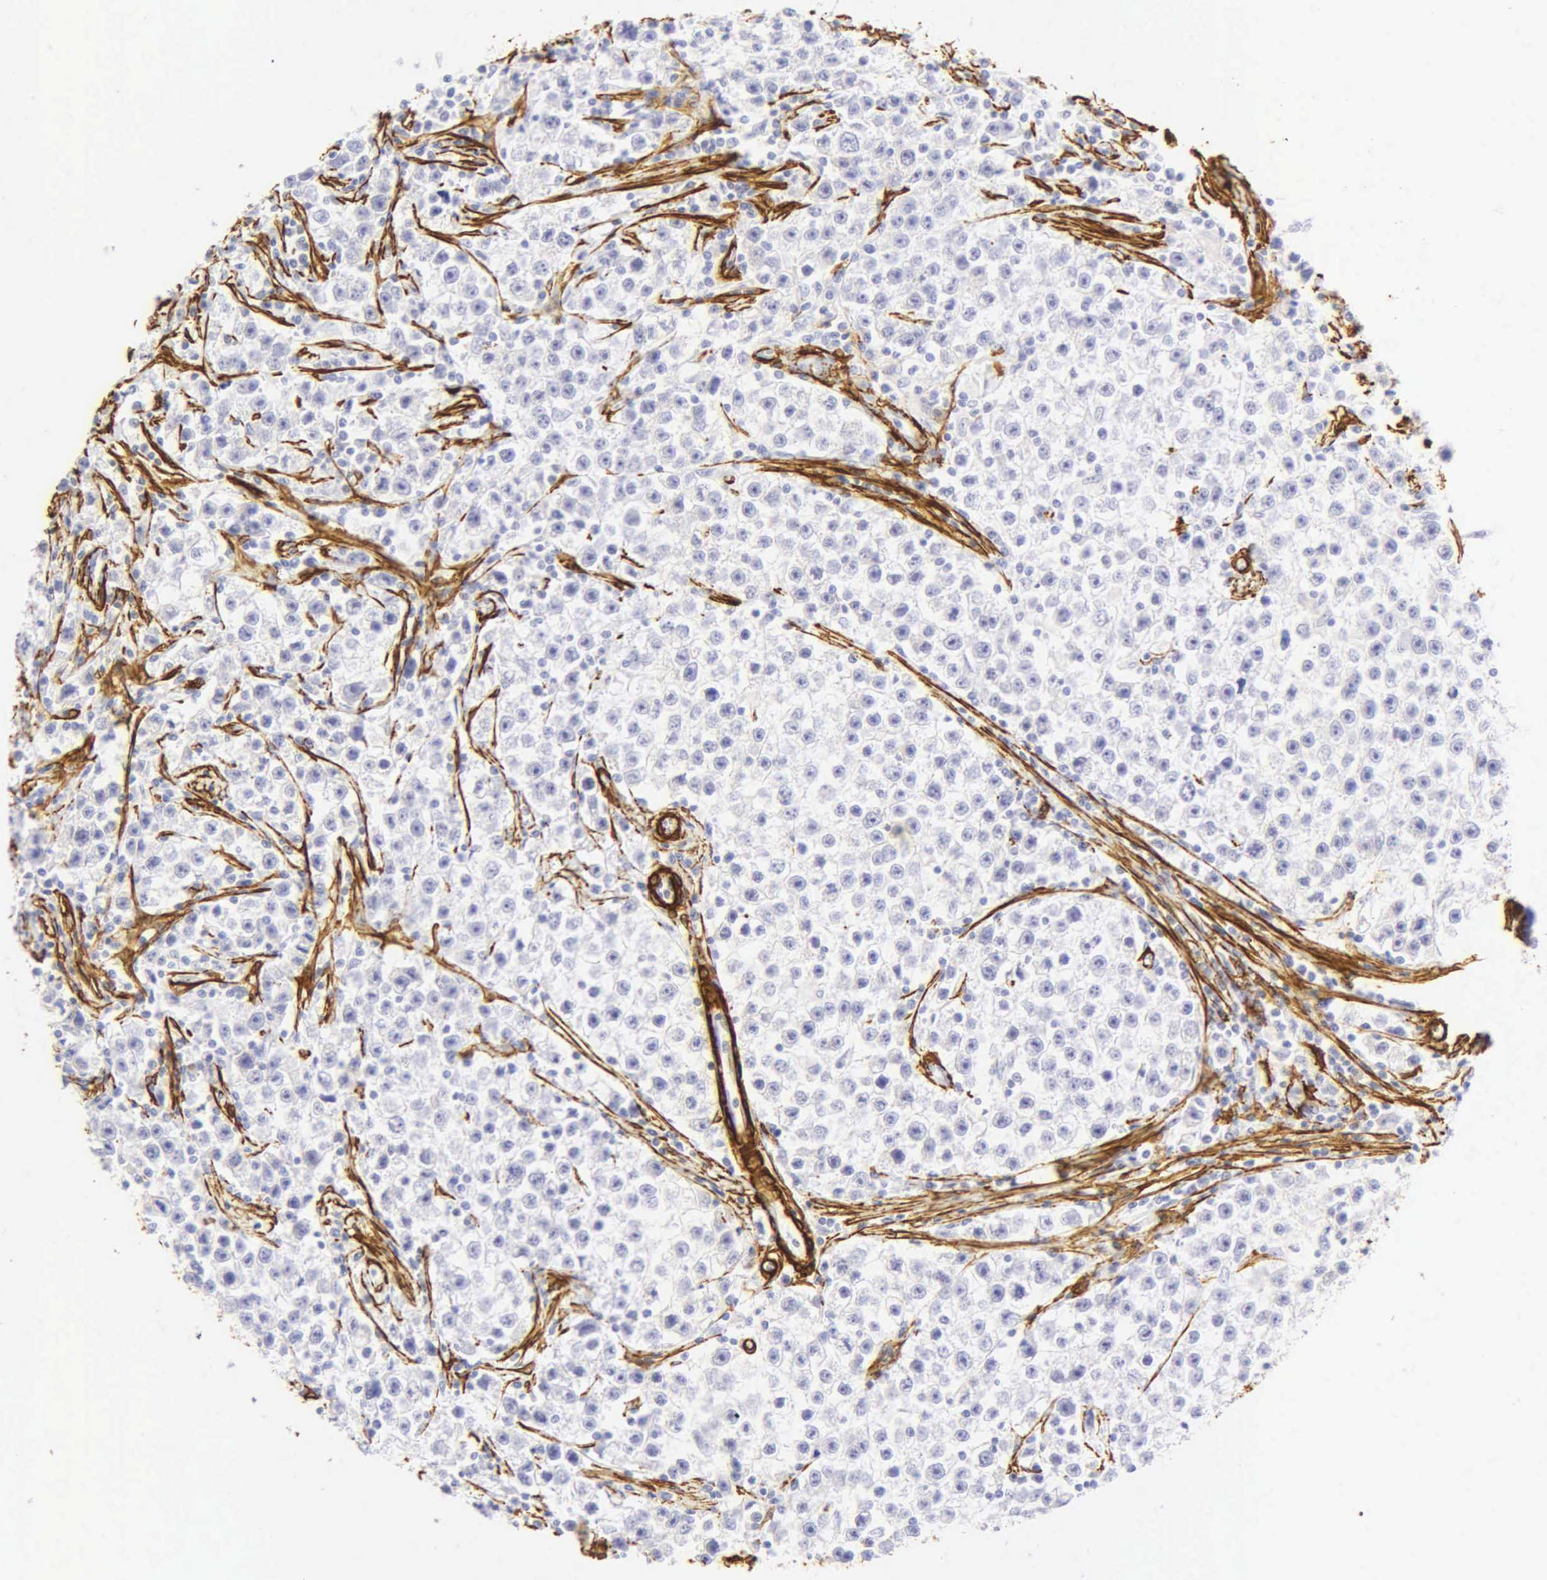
{"staining": {"intensity": "negative", "quantity": "none", "location": "none"}, "tissue": "testis cancer", "cell_type": "Tumor cells", "image_type": "cancer", "snomed": [{"axis": "morphology", "description": "Seminoma, NOS"}, {"axis": "topography", "description": "Testis"}], "caption": "Protein analysis of testis cancer (seminoma) reveals no significant positivity in tumor cells.", "gene": "ACTA2", "patient": {"sex": "male", "age": 35}}